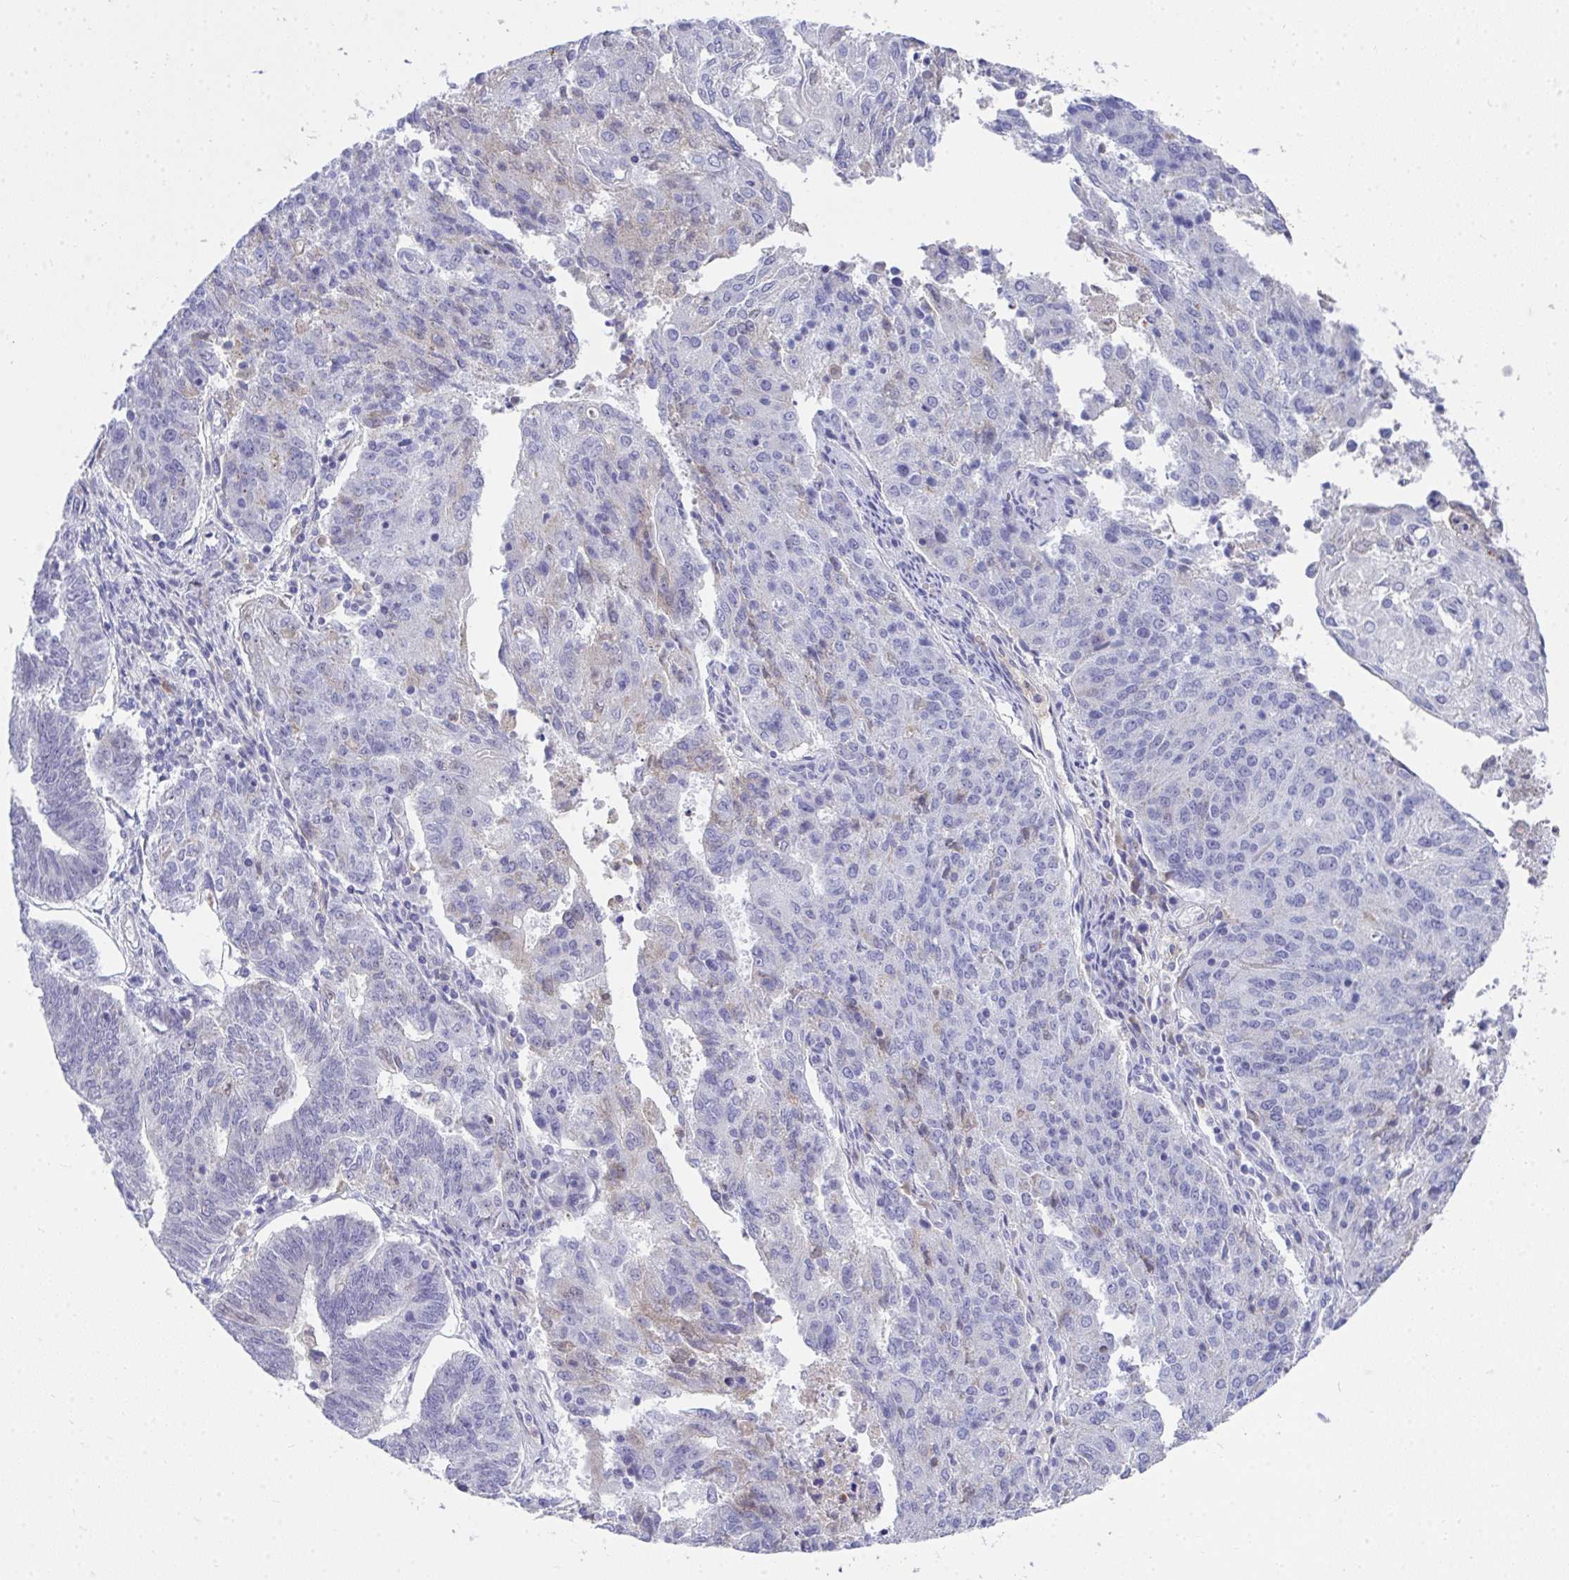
{"staining": {"intensity": "negative", "quantity": "none", "location": "none"}, "tissue": "endometrial cancer", "cell_type": "Tumor cells", "image_type": "cancer", "snomed": [{"axis": "morphology", "description": "Adenocarcinoma, NOS"}, {"axis": "topography", "description": "Endometrium"}], "caption": "Immunohistochemical staining of adenocarcinoma (endometrial) displays no significant expression in tumor cells.", "gene": "COA5", "patient": {"sex": "female", "age": 82}}